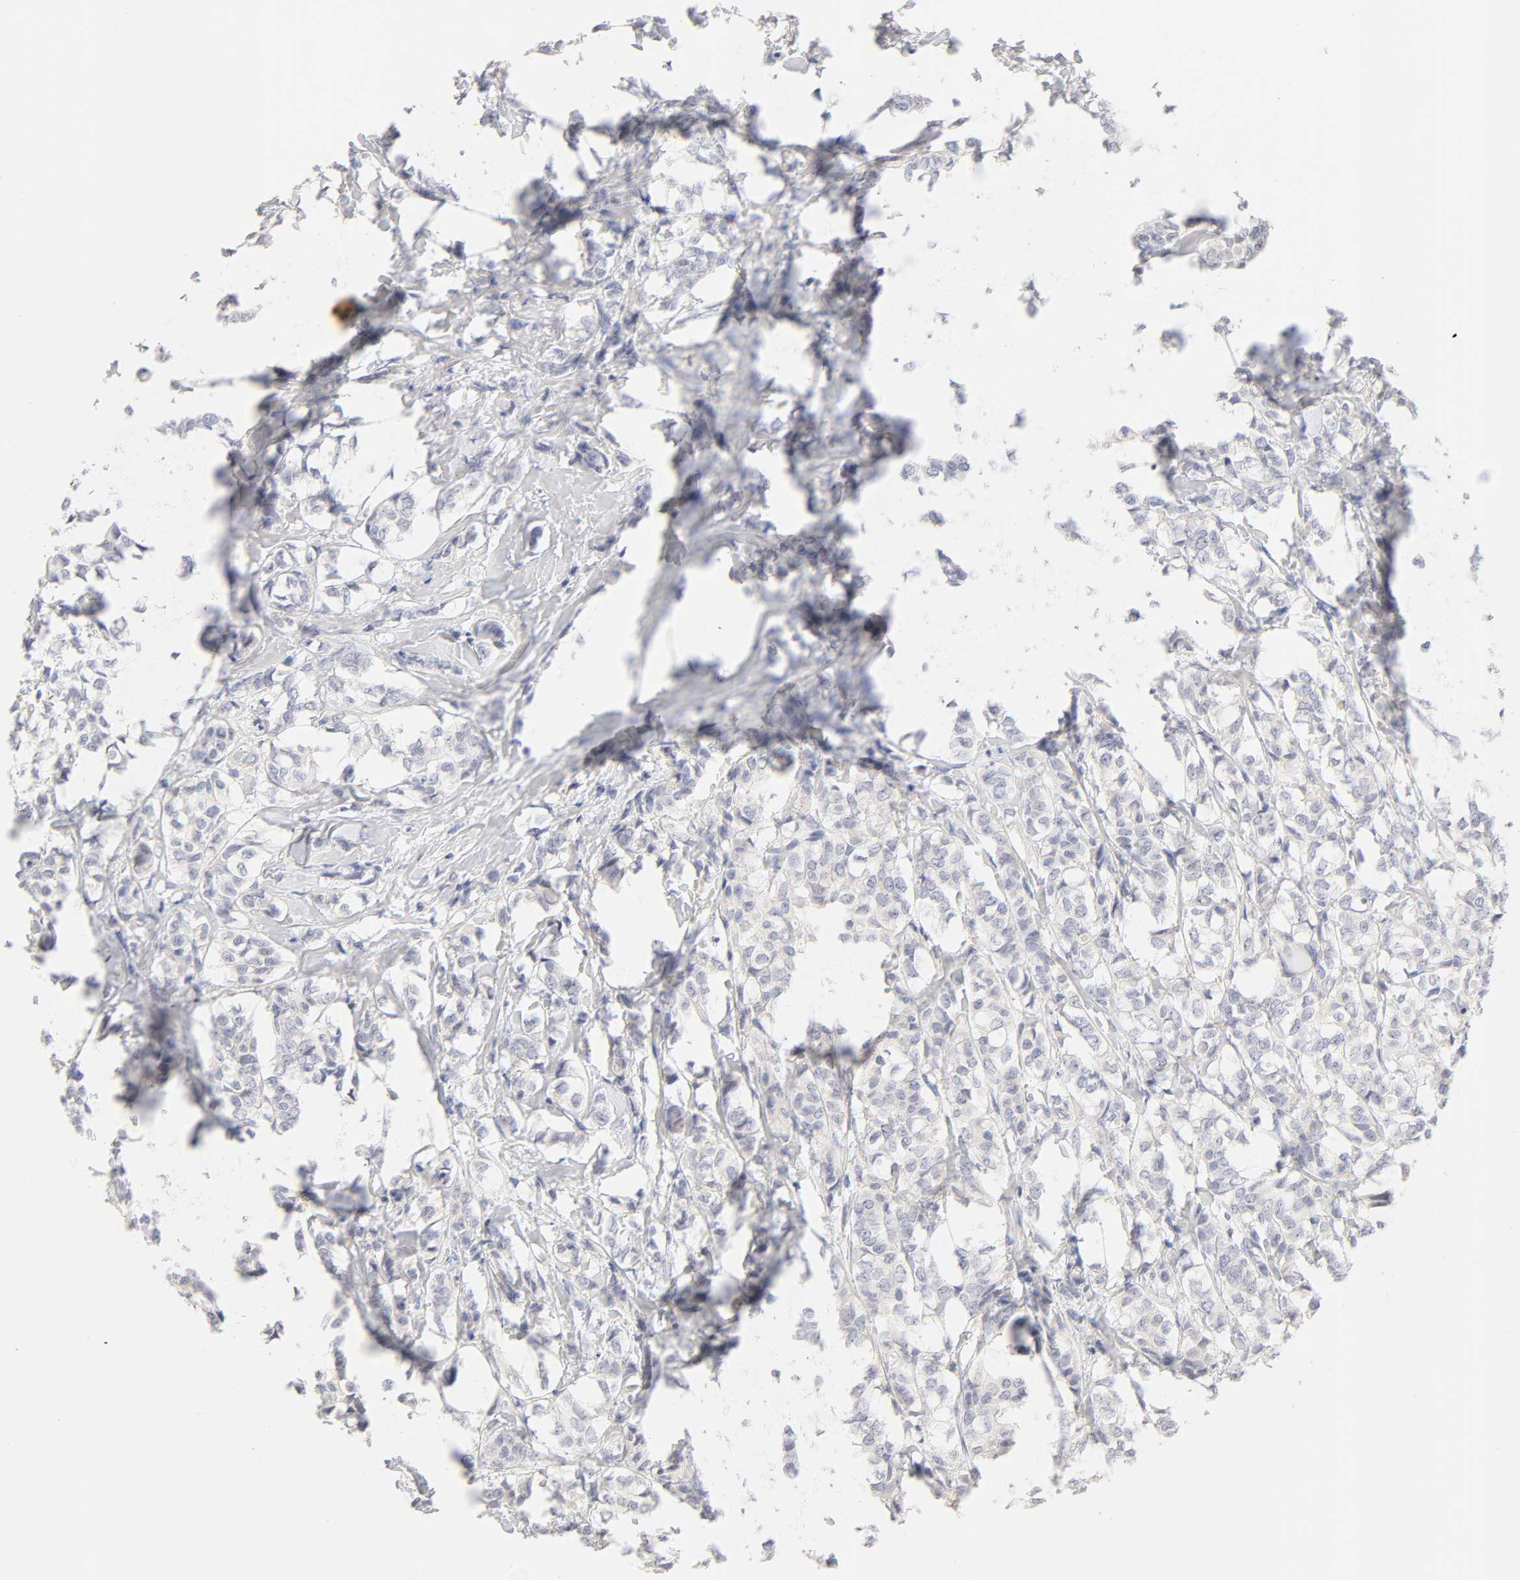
{"staining": {"intensity": "negative", "quantity": "none", "location": "none"}, "tissue": "breast cancer", "cell_type": "Tumor cells", "image_type": "cancer", "snomed": [{"axis": "morphology", "description": "Lobular carcinoma"}, {"axis": "topography", "description": "Breast"}], "caption": "High magnification brightfield microscopy of breast cancer stained with DAB (brown) and counterstained with hematoxylin (blue): tumor cells show no significant staining.", "gene": "CYP4B1", "patient": {"sex": "female", "age": 60}}